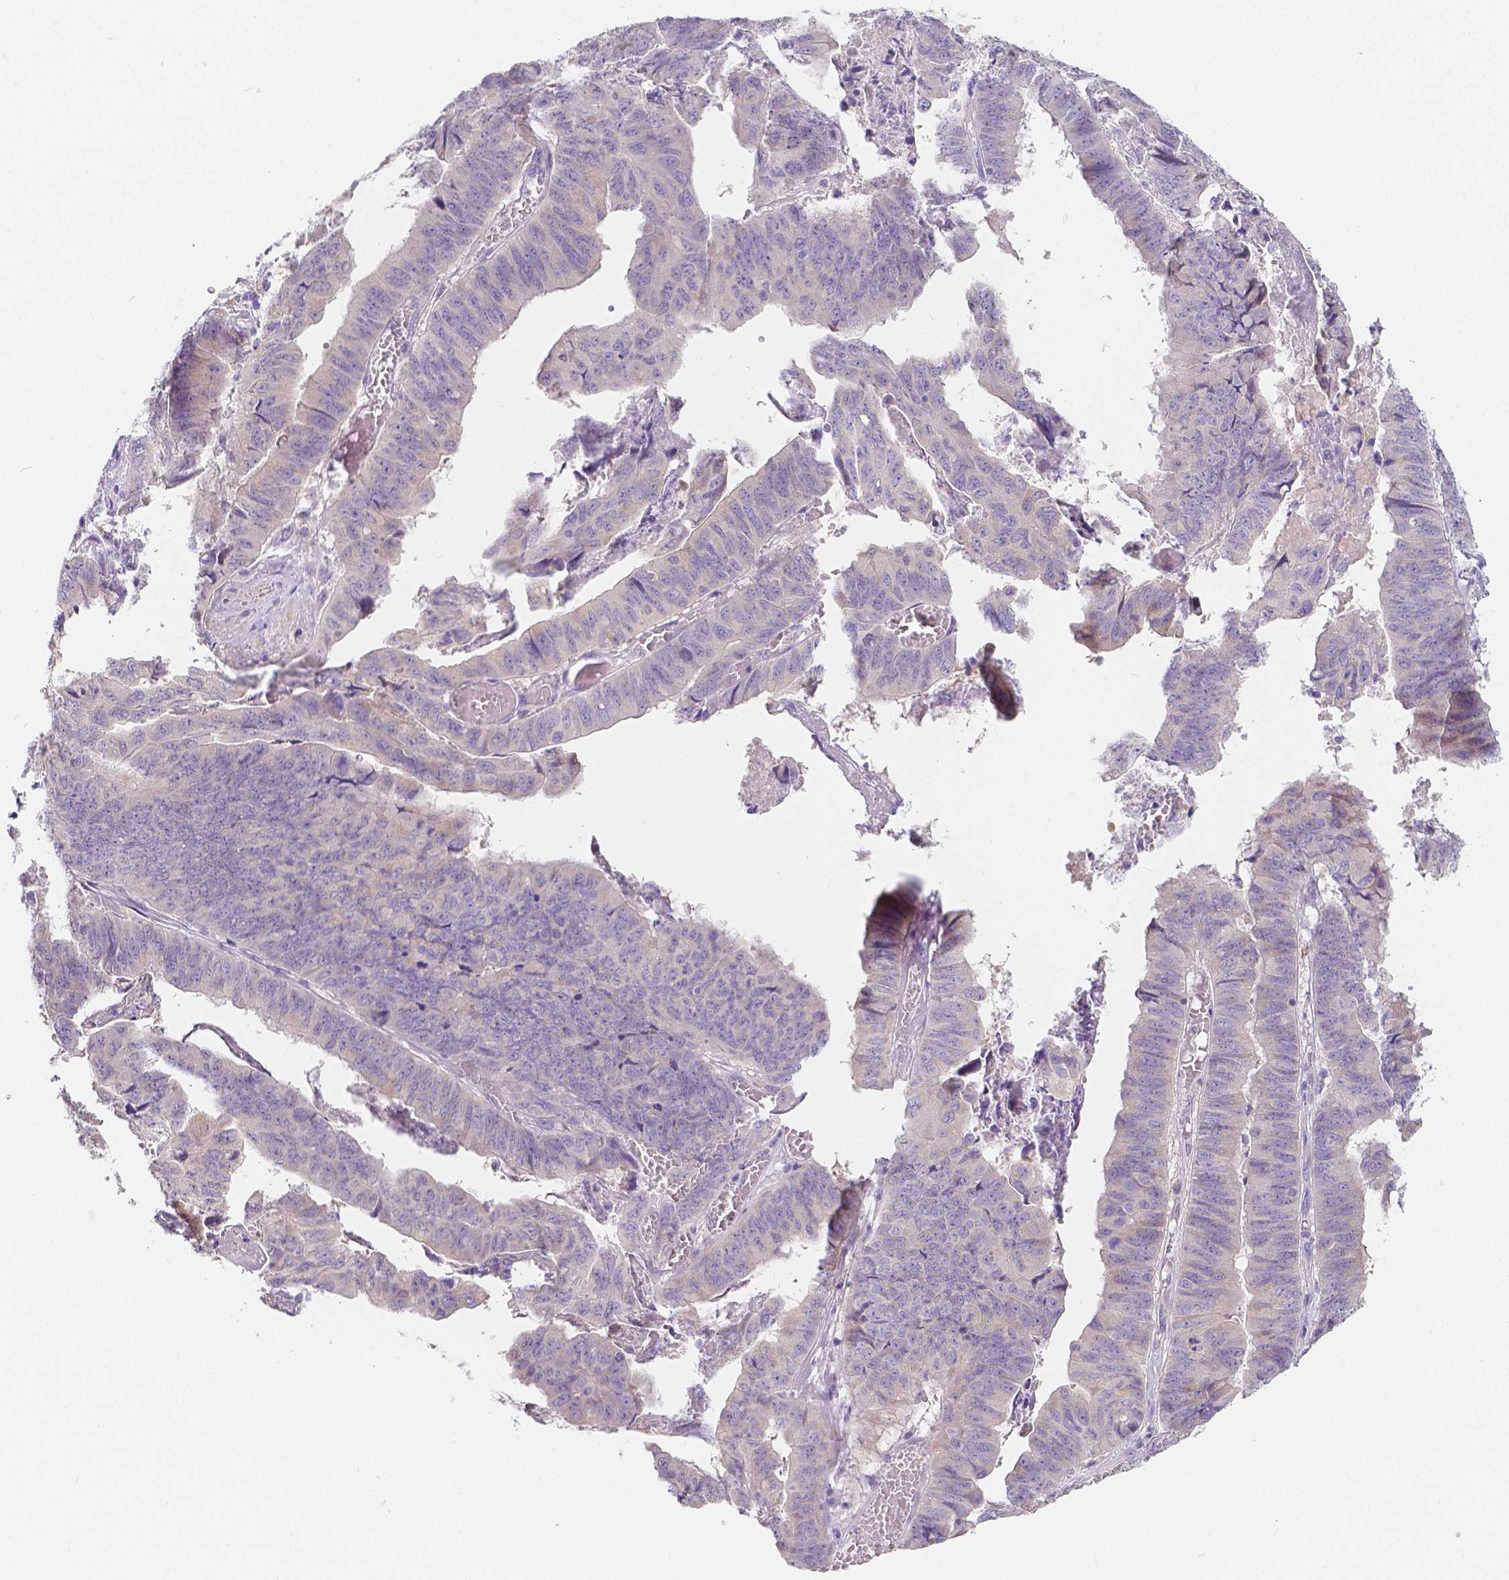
{"staining": {"intensity": "negative", "quantity": "none", "location": "none"}, "tissue": "stomach cancer", "cell_type": "Tumor cells", "image_type": "cancer", "snomed": [{"axis": "morphology", "description": "Adenocarcinoma, NOS"}, {"axis": "topography", "description": "Stomach, lower"}], "caption": "Tumor cells show no significant staining in stomach cancer (adenocarcinoma).", "gene": "RNF186", "patient": {"sex": "male", "age": 77}}